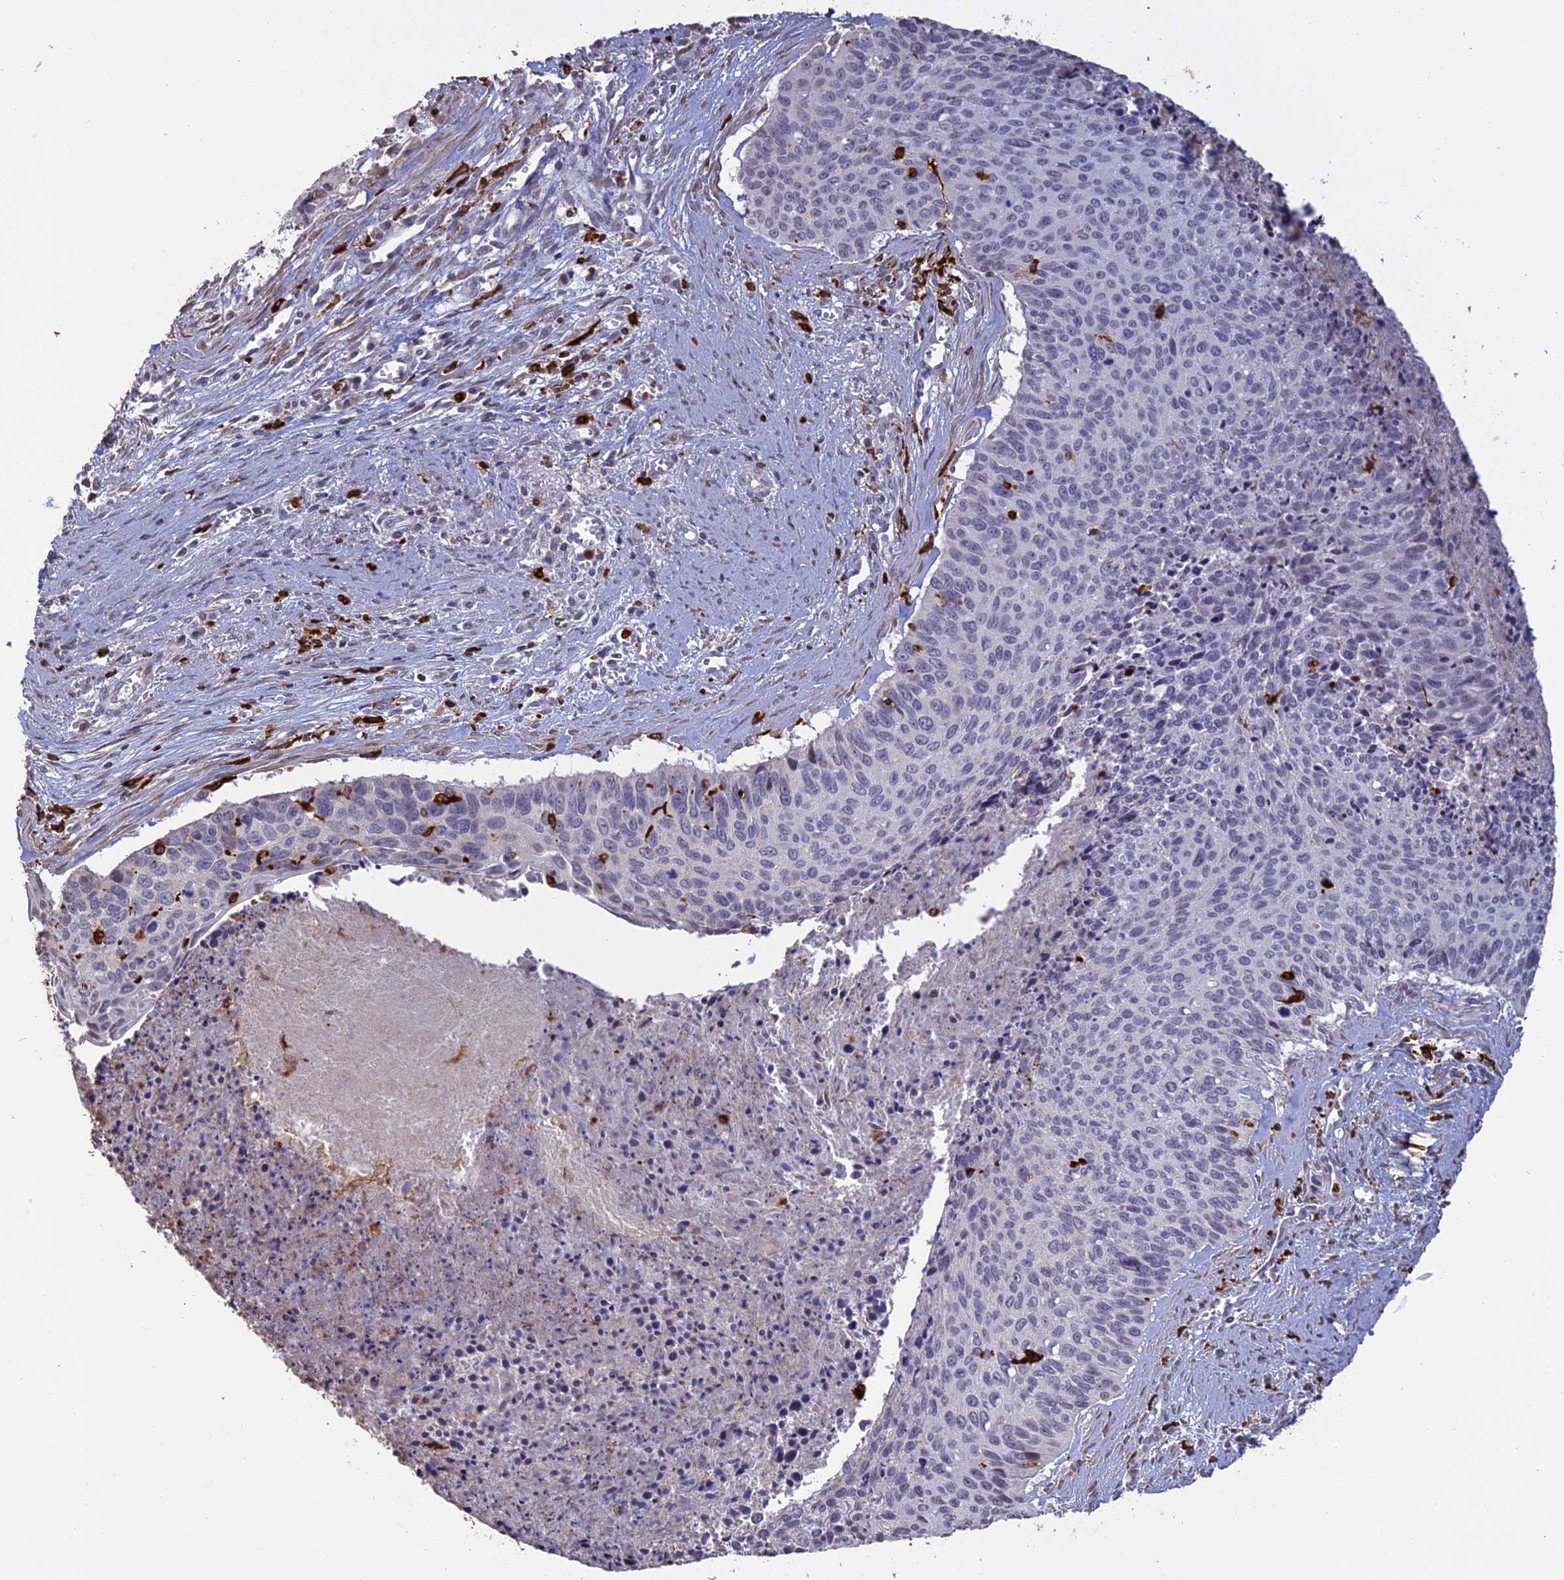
{"staining": {"intensity": "negative", "quantity": "none", "location": "none"}, "tissue": "cervical cancer", "cell_type": "Tumor cells", "image_type": "cancer", "snomed": [{"axis": "morphology", "description": "Squamous cell carcinoma, NOS"}, {"axis": "topography", "description": "Cervix"}], "caption": "A photomicrograph of human cervical squamous cell carcinoma is negative for staining in tumor cells.", "gene": "APOBR", "patient": {"sex": "female", "age": 55}}